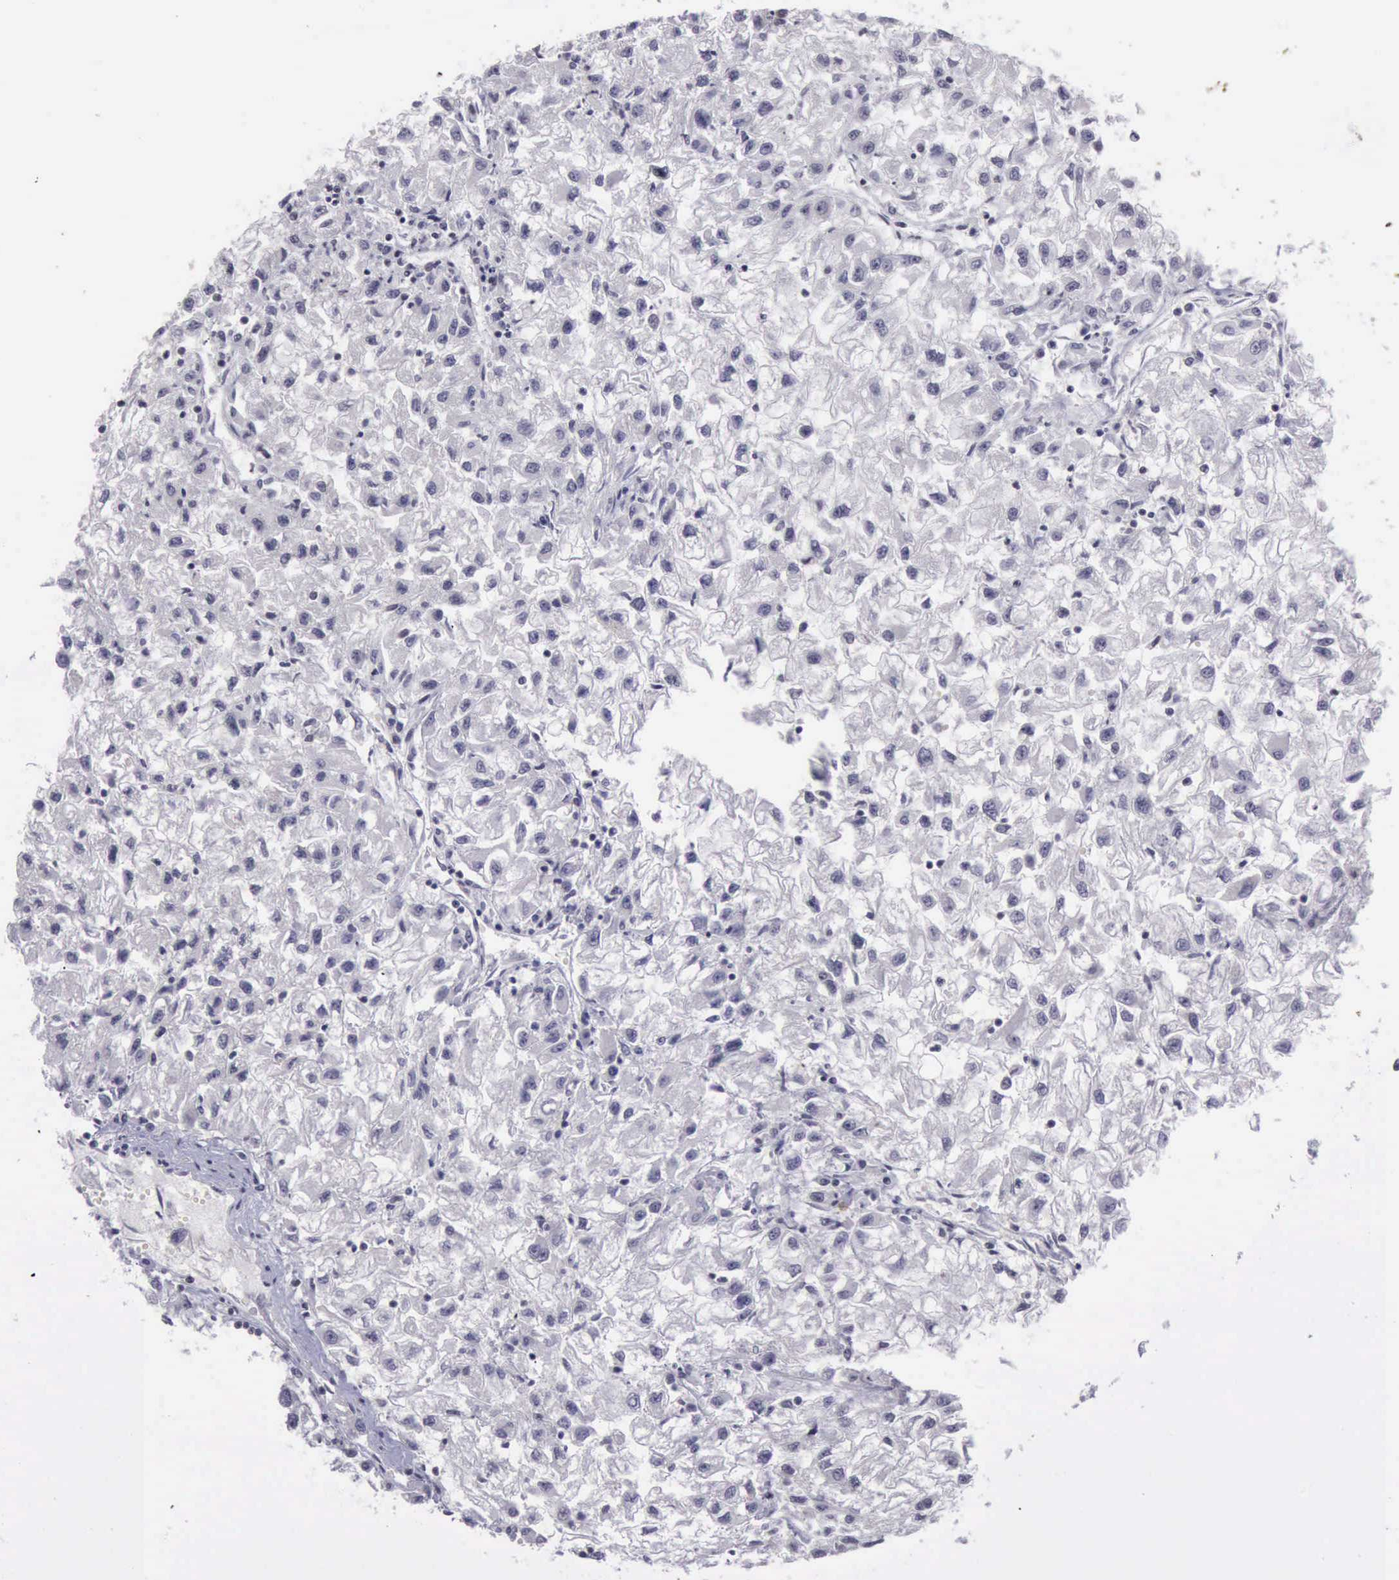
{"staining": {"intensity": "negative", "quantity": "none", "location": "none"}, "tissue": "renal cancer", "cell_type": "Tumor cells", "image_type": "cancer", "snomed": [{"axis": "morphology", "description": "Adenocarcinoma, NOS"}, {"axis": "topography", "description": "Kidney"}], "caption": "The image exhibits no staining of tumor cells in renal adenocarcinoma.", "gene": "YY1", "patient": {"sex": "male", "age": 59}}